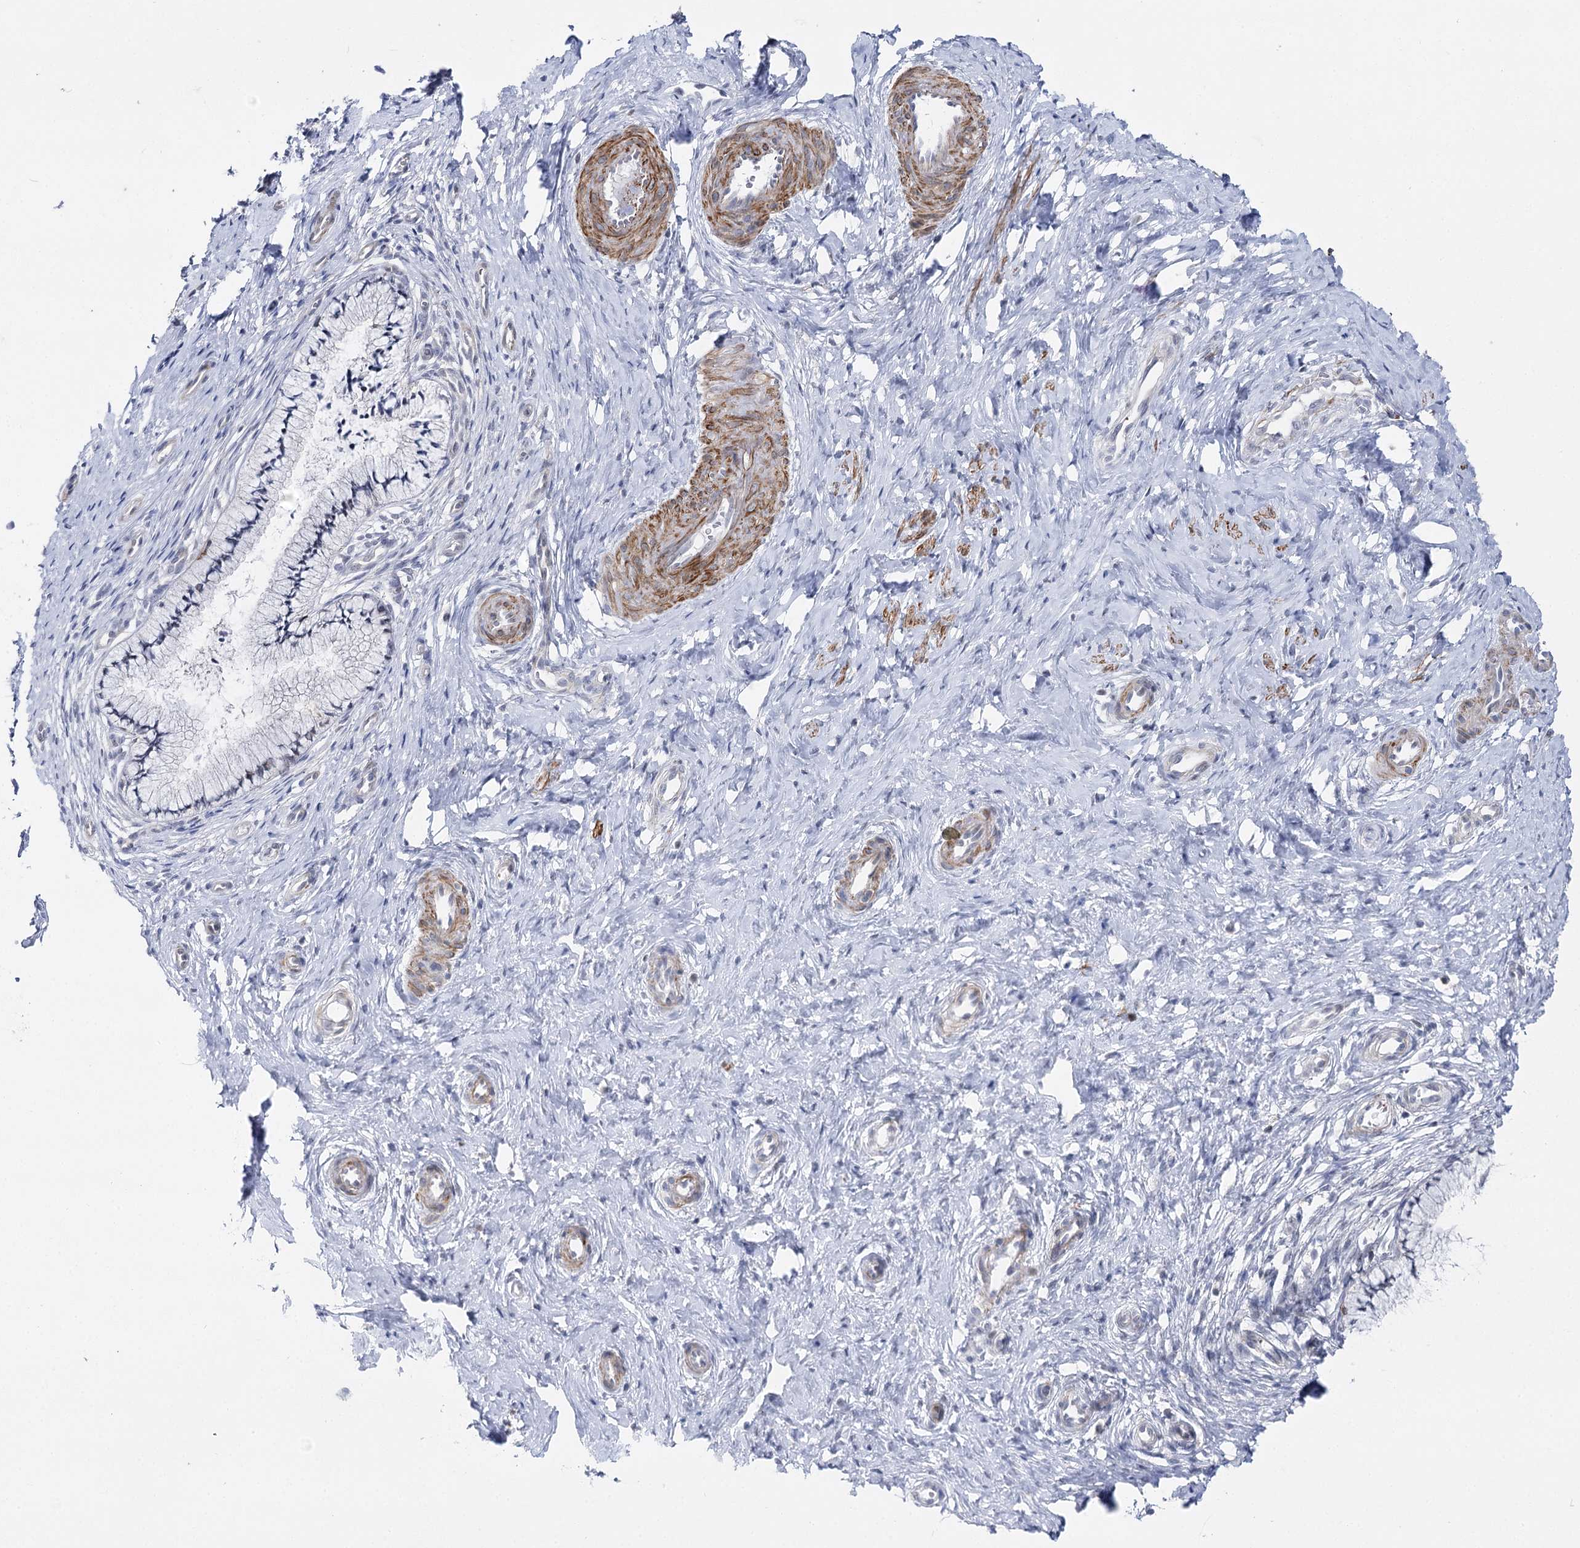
{"staining": {"intensity": "negative", "quantity": "none", "location": "none"}, "tissue": "cervix", "cell_type": "Glandular cells", "image_type": "normal", "snomed": [{"axis": "morphology", "description": "Normal tissue, NOS"}, {"axis": "topography", "description": "Cervix"}], "caption": "Immunohistochemical staining of normal human cervix displays no significant expression in glandular cells.", "gene": "AGXT2", "patient": {"sex": "female", "age": 36}}